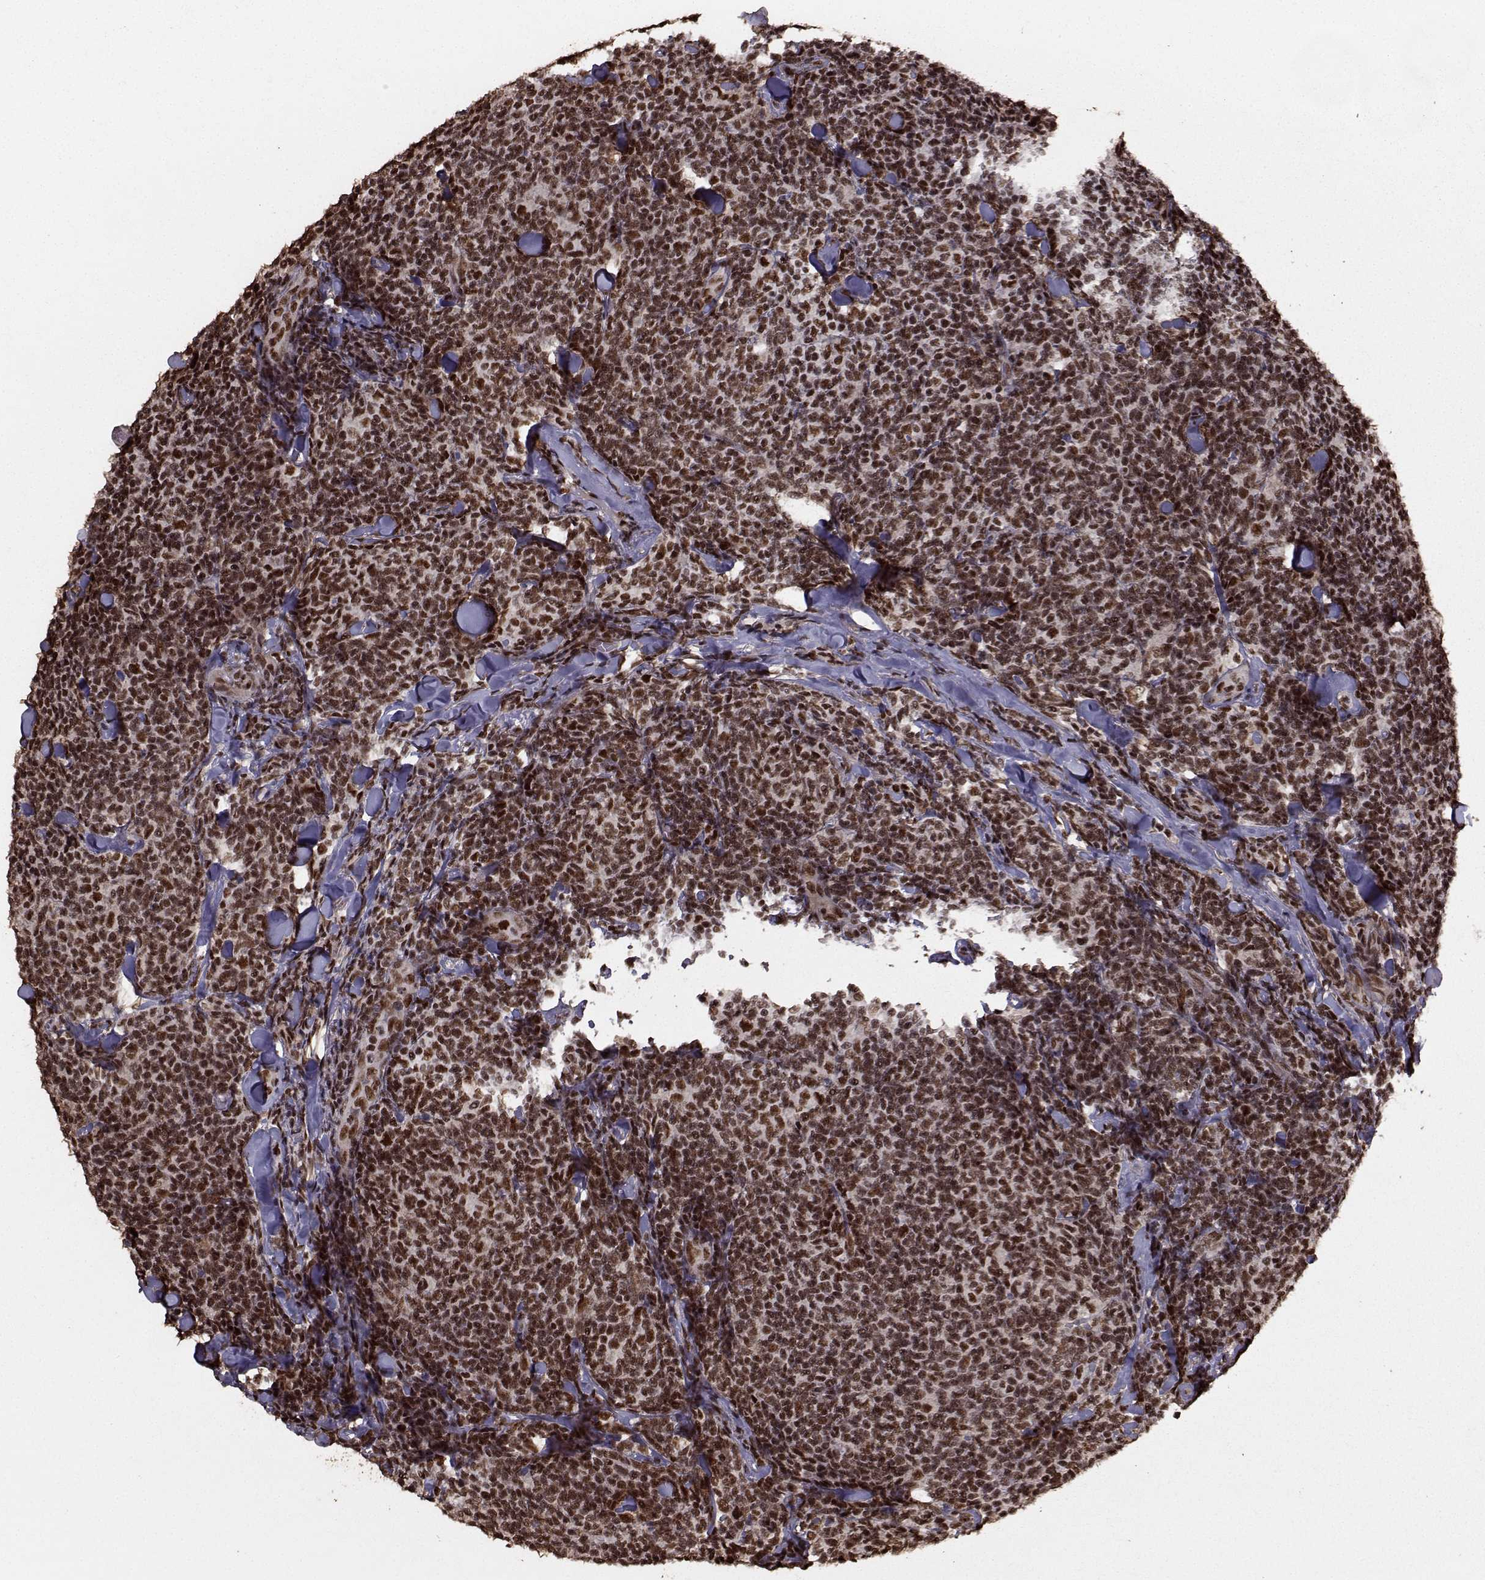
{"staining": {"intensity": "strong", "quantity": ">75%", "location": "nuclear"}, "tissue": "lymphoma", "cell_type": "Tumor cells", "image_type": "cancer", "snomed": [{"axis": "morphology", "description": "Malignant lymphoma, non-Hodgkin's type, Low grade"}, {"axis": "topography", "description": "Lymph node"}], "caption": "This micrograph demonstrates malignant lymphoma, non-Hodgkin's type (low-grade) stained with immunohistochemistry to label a protein in brown. The nuclear of tumor cells show strong positivity for the protein. Nuclei are counter-stained blue.", "gene": "SF1", "patient": {"sex": "female", "age": 56}}